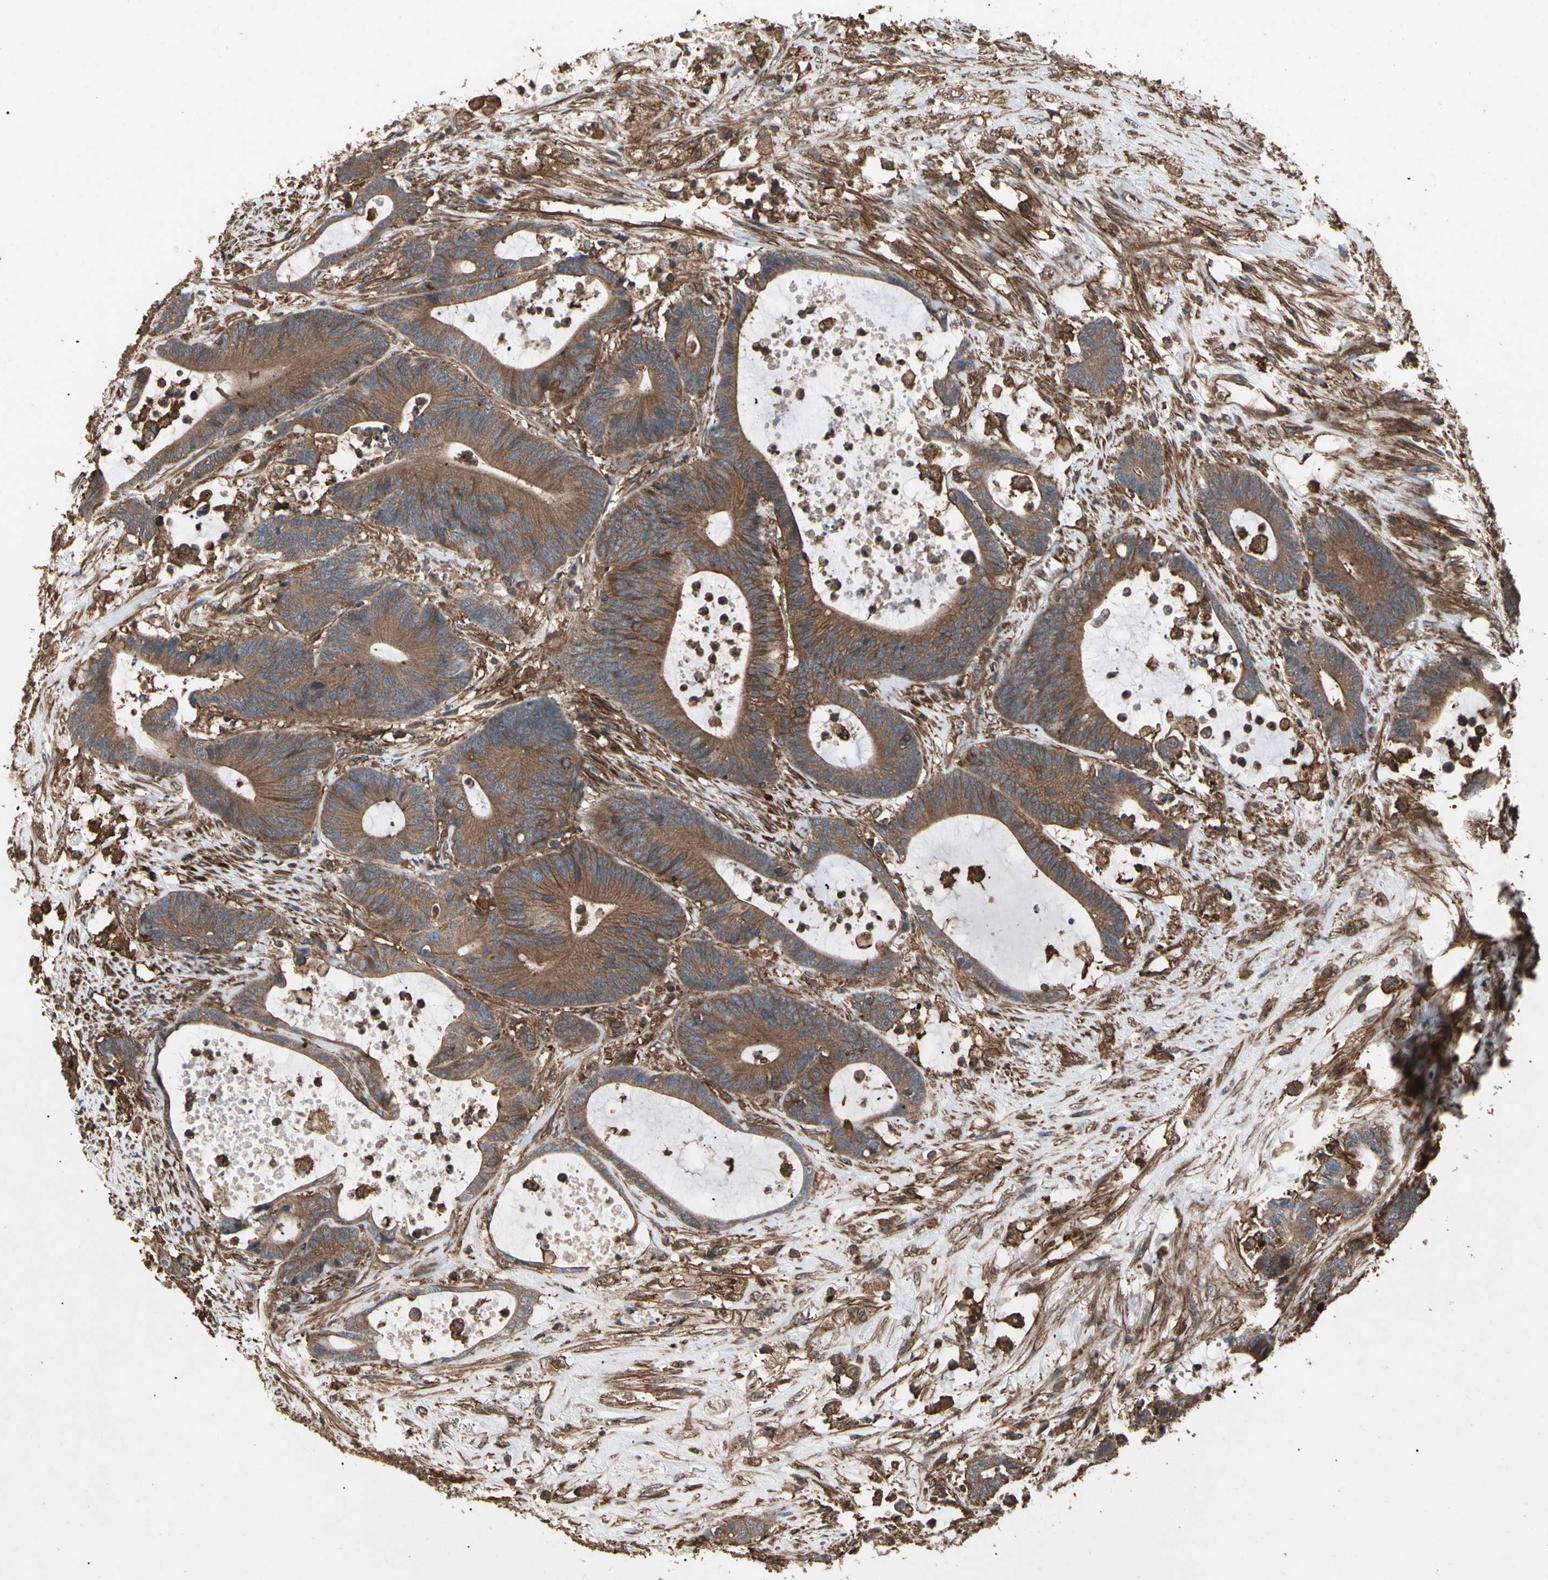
{"staining": {"intensity": "moderate", "quantity": ">75%", "location": "cytoplasmic/membranous"}, "tissue": "colorectal cancer", "cell_type": "Tumor cells", "image_type": "cancer", "snomed": [{"axis": "morphology", "description": "Adenocarcinoma, NOS"}, {"axis": "topography", "description": "Colon"}], "caption": "Immunohistochemistry (IHC) histopathology image of neoplastic tissue: human colorectal cancer stained using IHC reveals medium levels of moderate protein expression localized specifically in the cytoplasmic/membranous of tumor cells, appearing as a cytoplasmic/membranous brown color.", "gene": "AGBL2", "patient": {"sex": "female", "age": 84}}